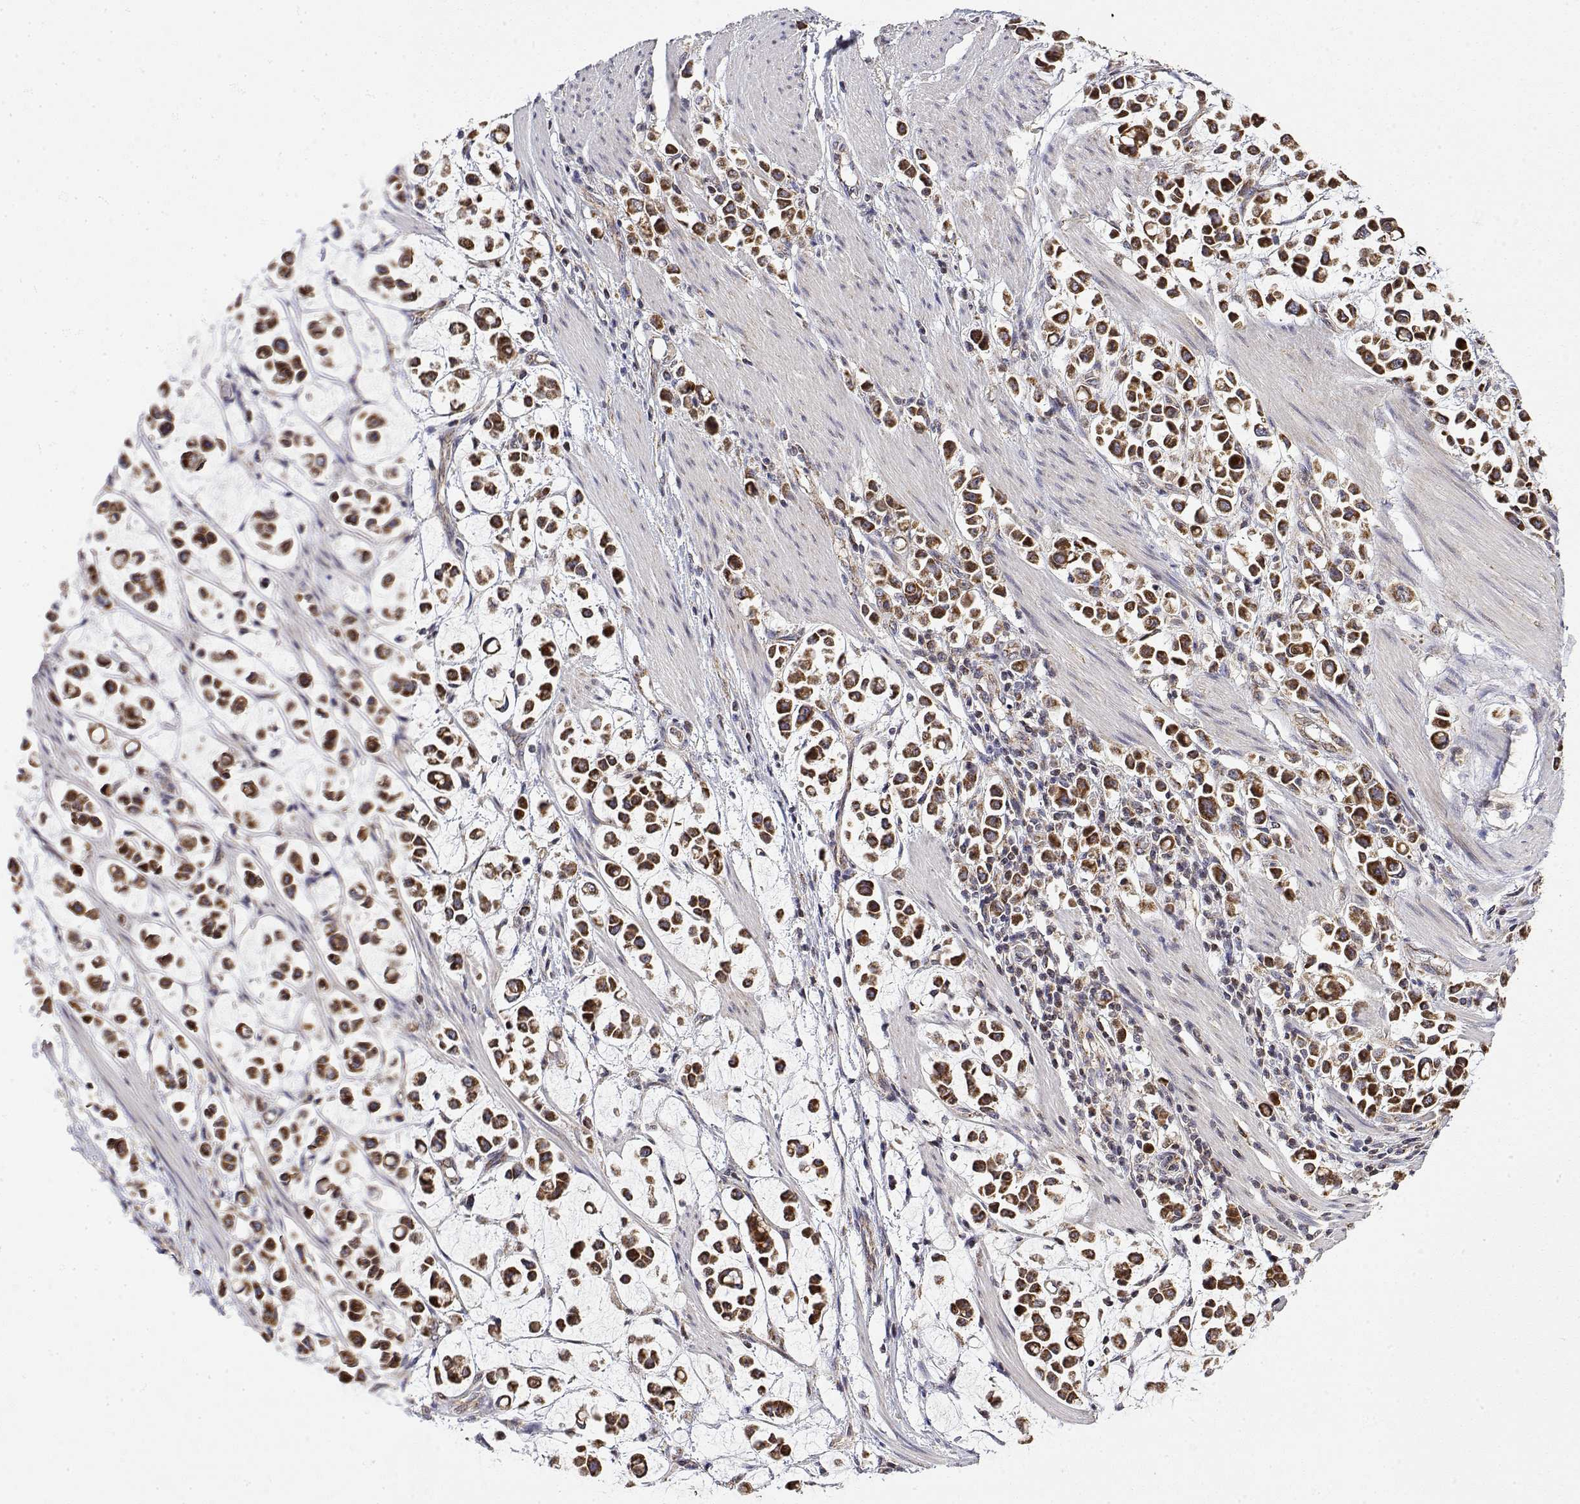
{"staining": {"intensity": "strong", "quantity": ">75%", "location": "cytoplasmic/membranous"}, "tissue": "stomach cancer", "cell_type": "Tumor cells", "image_type": "cancer", "snomed": [{"axis": "morphology", "description": "Adenocarcinoma, NOS"}, {"axis": "topography", "description": "Stomach"}], "caption": "Immunohistochemical staining of stomach cancer (adenocarcinoma) exhibits high levels of strong cytoplasmic/membranous protein staining in approximately >75% of tumor cells. (brown staining indicates protein expression, while blue staining denotes nuclei).", "gene": "GADD45GIP1", "patient": {"sex": "male", "age": 82}}